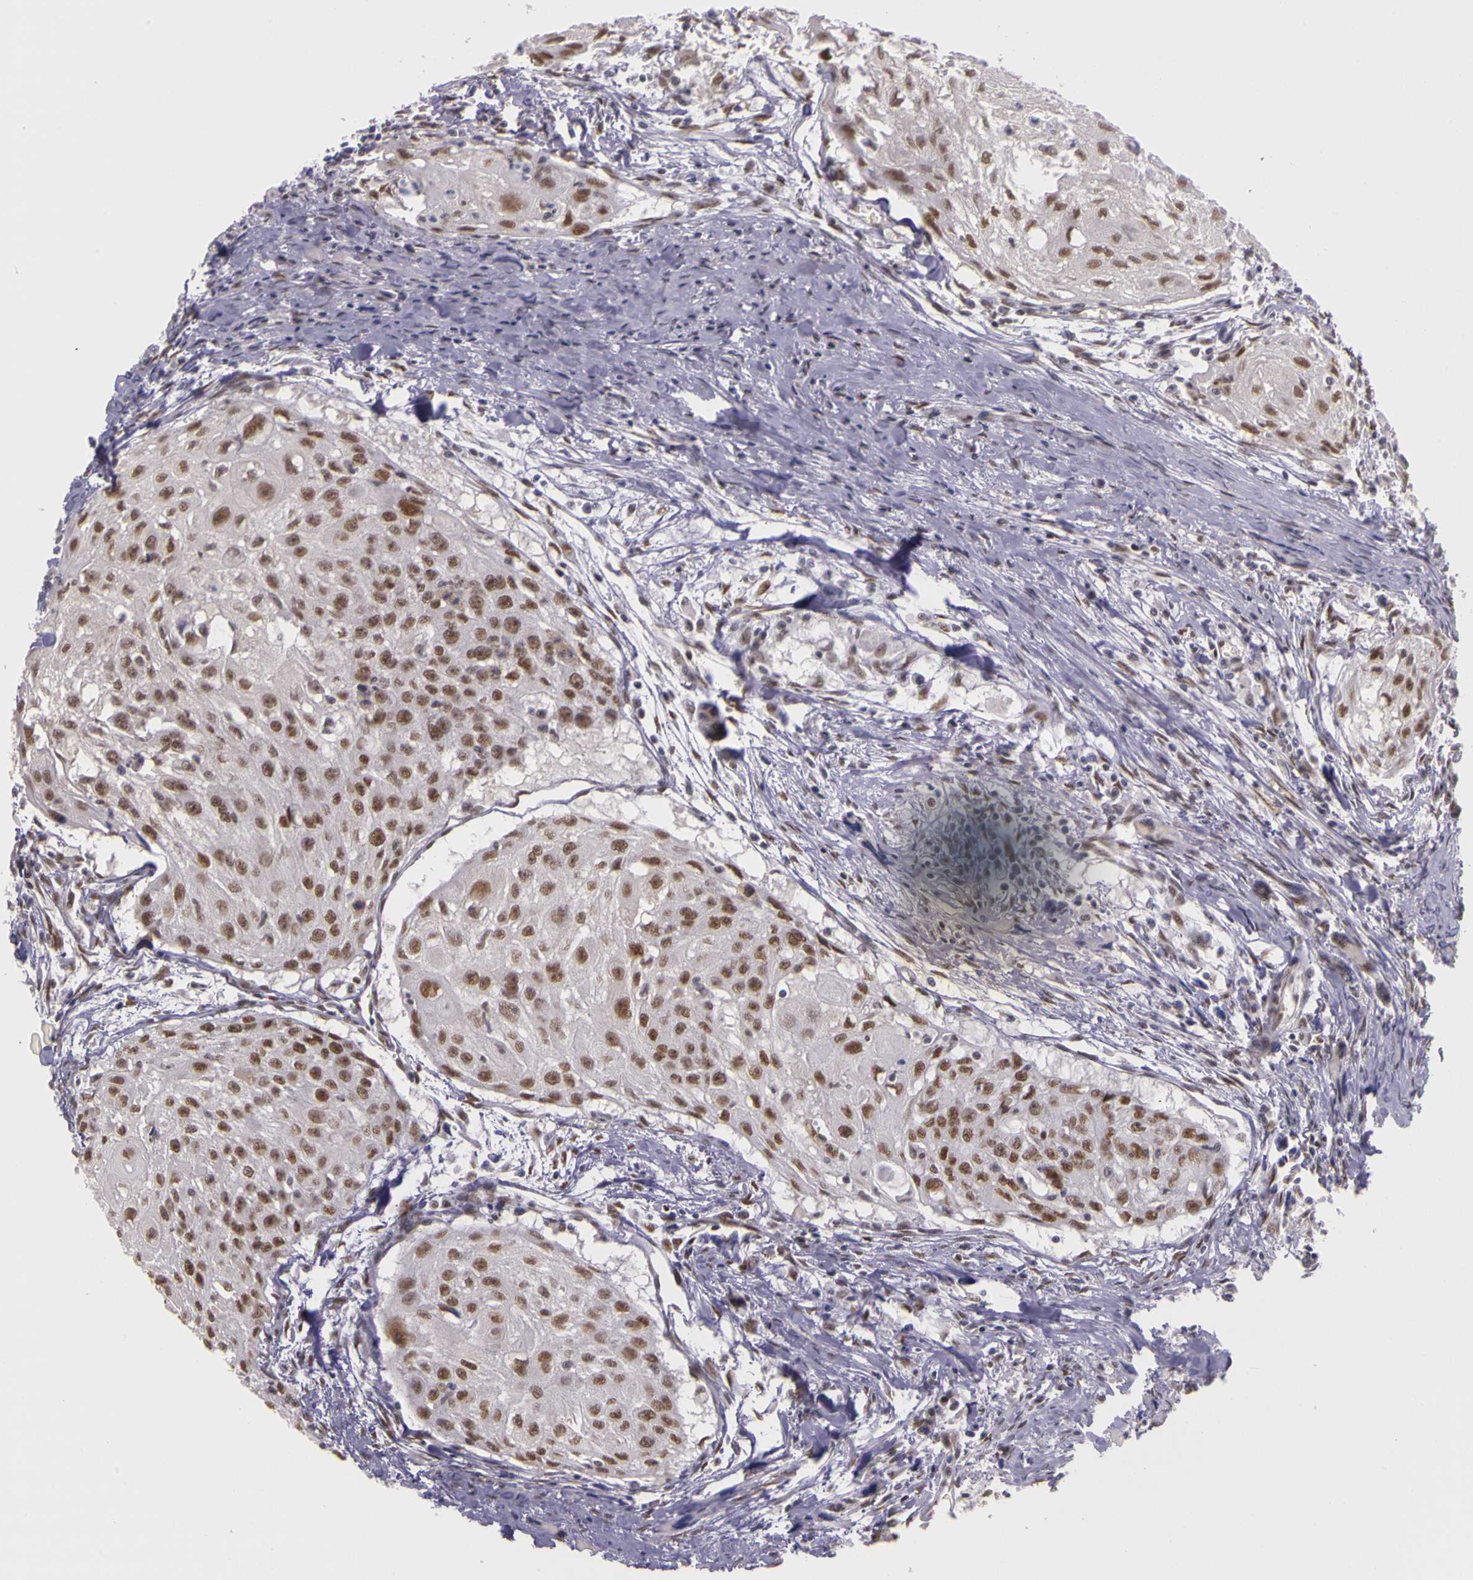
{"staining": {"intensity": "moderate", "quantity": ">75%", "location": "nuclear"}, "tissue": "head and neck cancer", "cell_type": "Tumor cells", "image_type": "cancer", "snomed": [{"axis": "morphology", "description": "Squamous cell carcinoma, NOS"}, {"axis": "topography", "description": "Head-Neck"}], "caption": "Squamous cell carcinoma (head and neck) stained with a protein marker exhibits moderate staining in tumor cells.", "gene": "WDR13", "patient": {"sex": "male", "age": 64}}